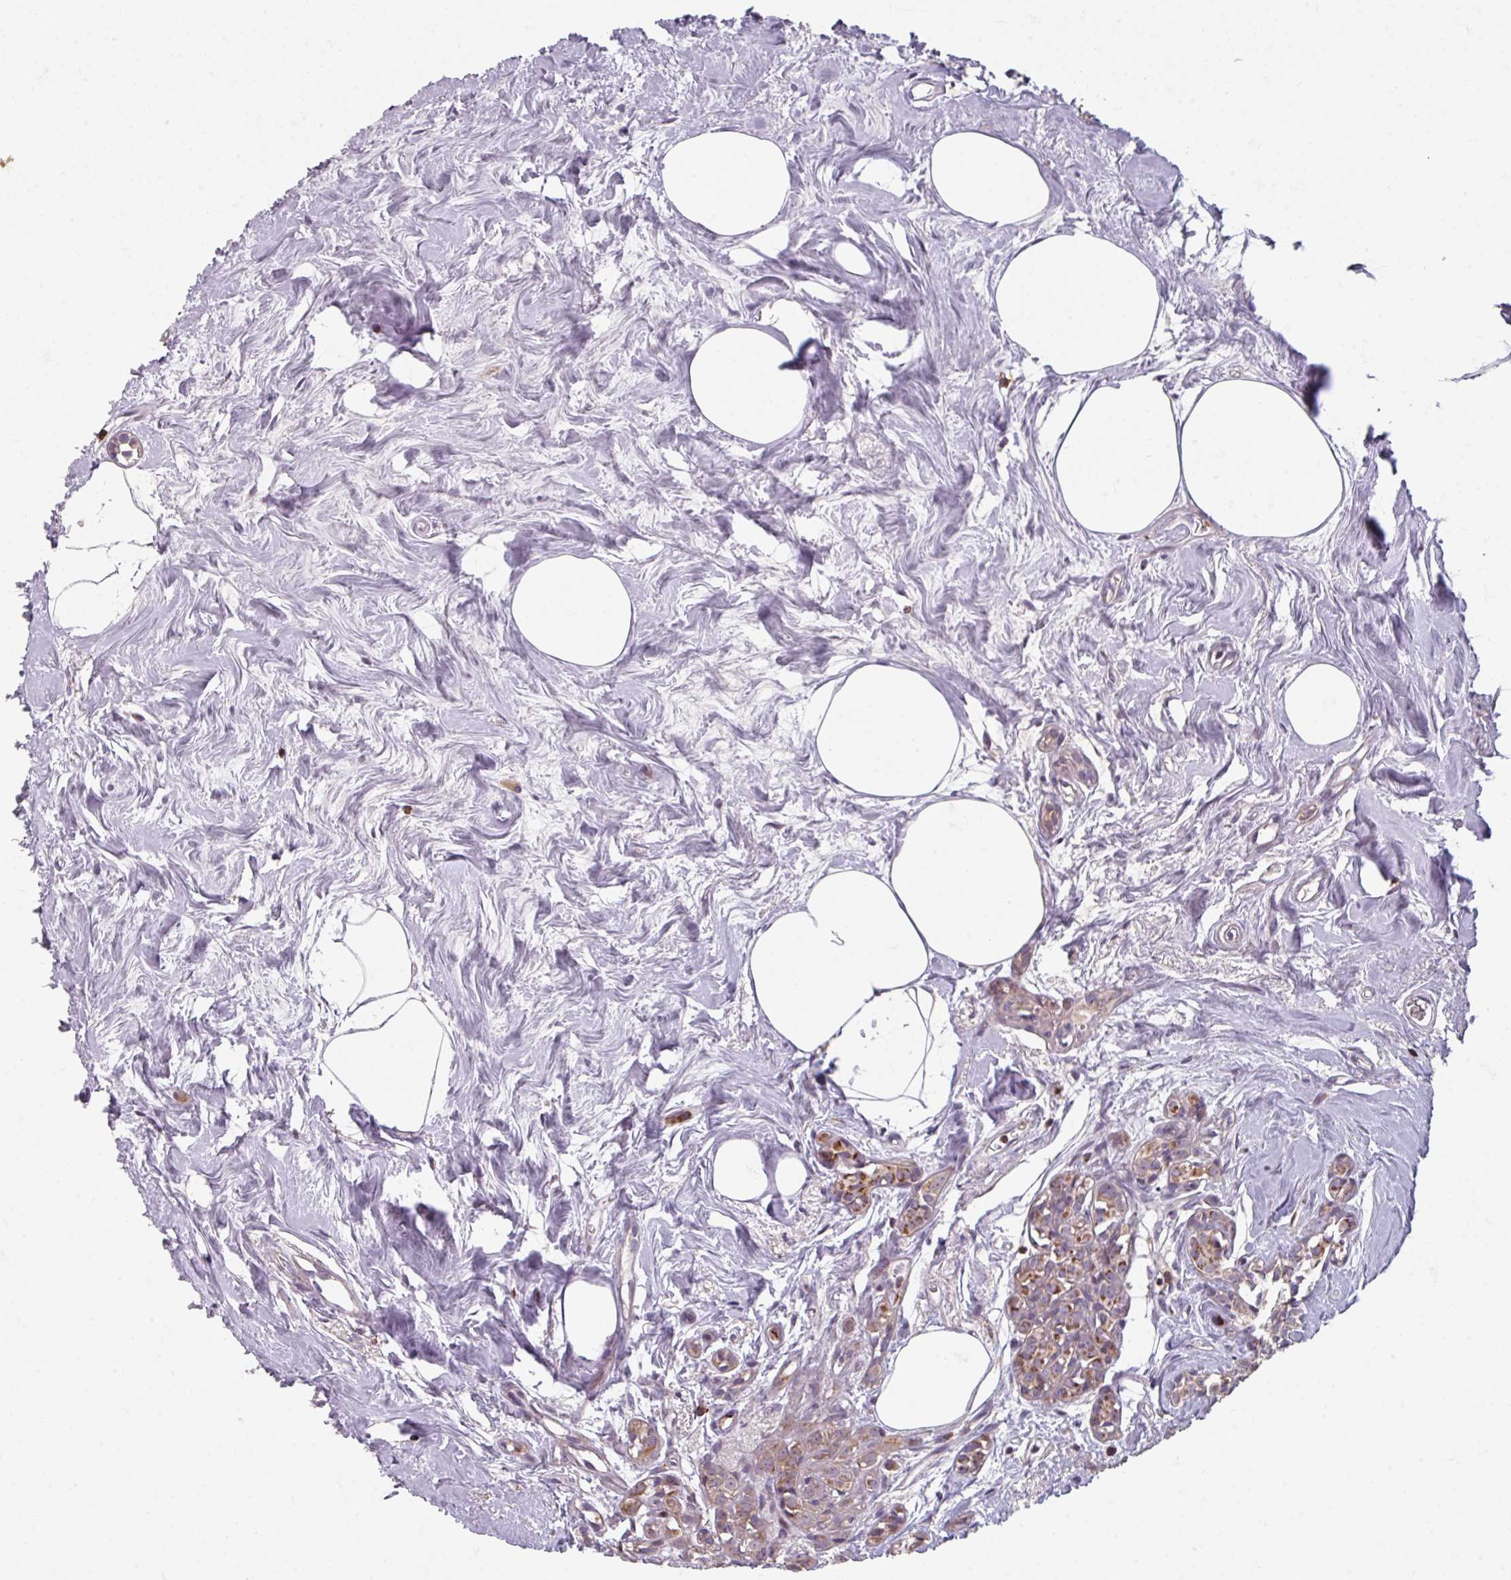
{"staining": {"intensity": "negative", "quantity": "none", "location": "none"}, "tissue": "breast cancer", "cell_type": "Tumor cells", "image_type": "cancer", "snomed": [{"axis": "morphology", "description": "Carcinoma, NOS"}, {"axis": "topography", "description": "Breast"}], "caption": "The IHC micrograph has no significant expression in tumor cells of breast carcinoma tissue.", "gene": "NEDD9", "patient": {"sex": "female", "age": 60}}